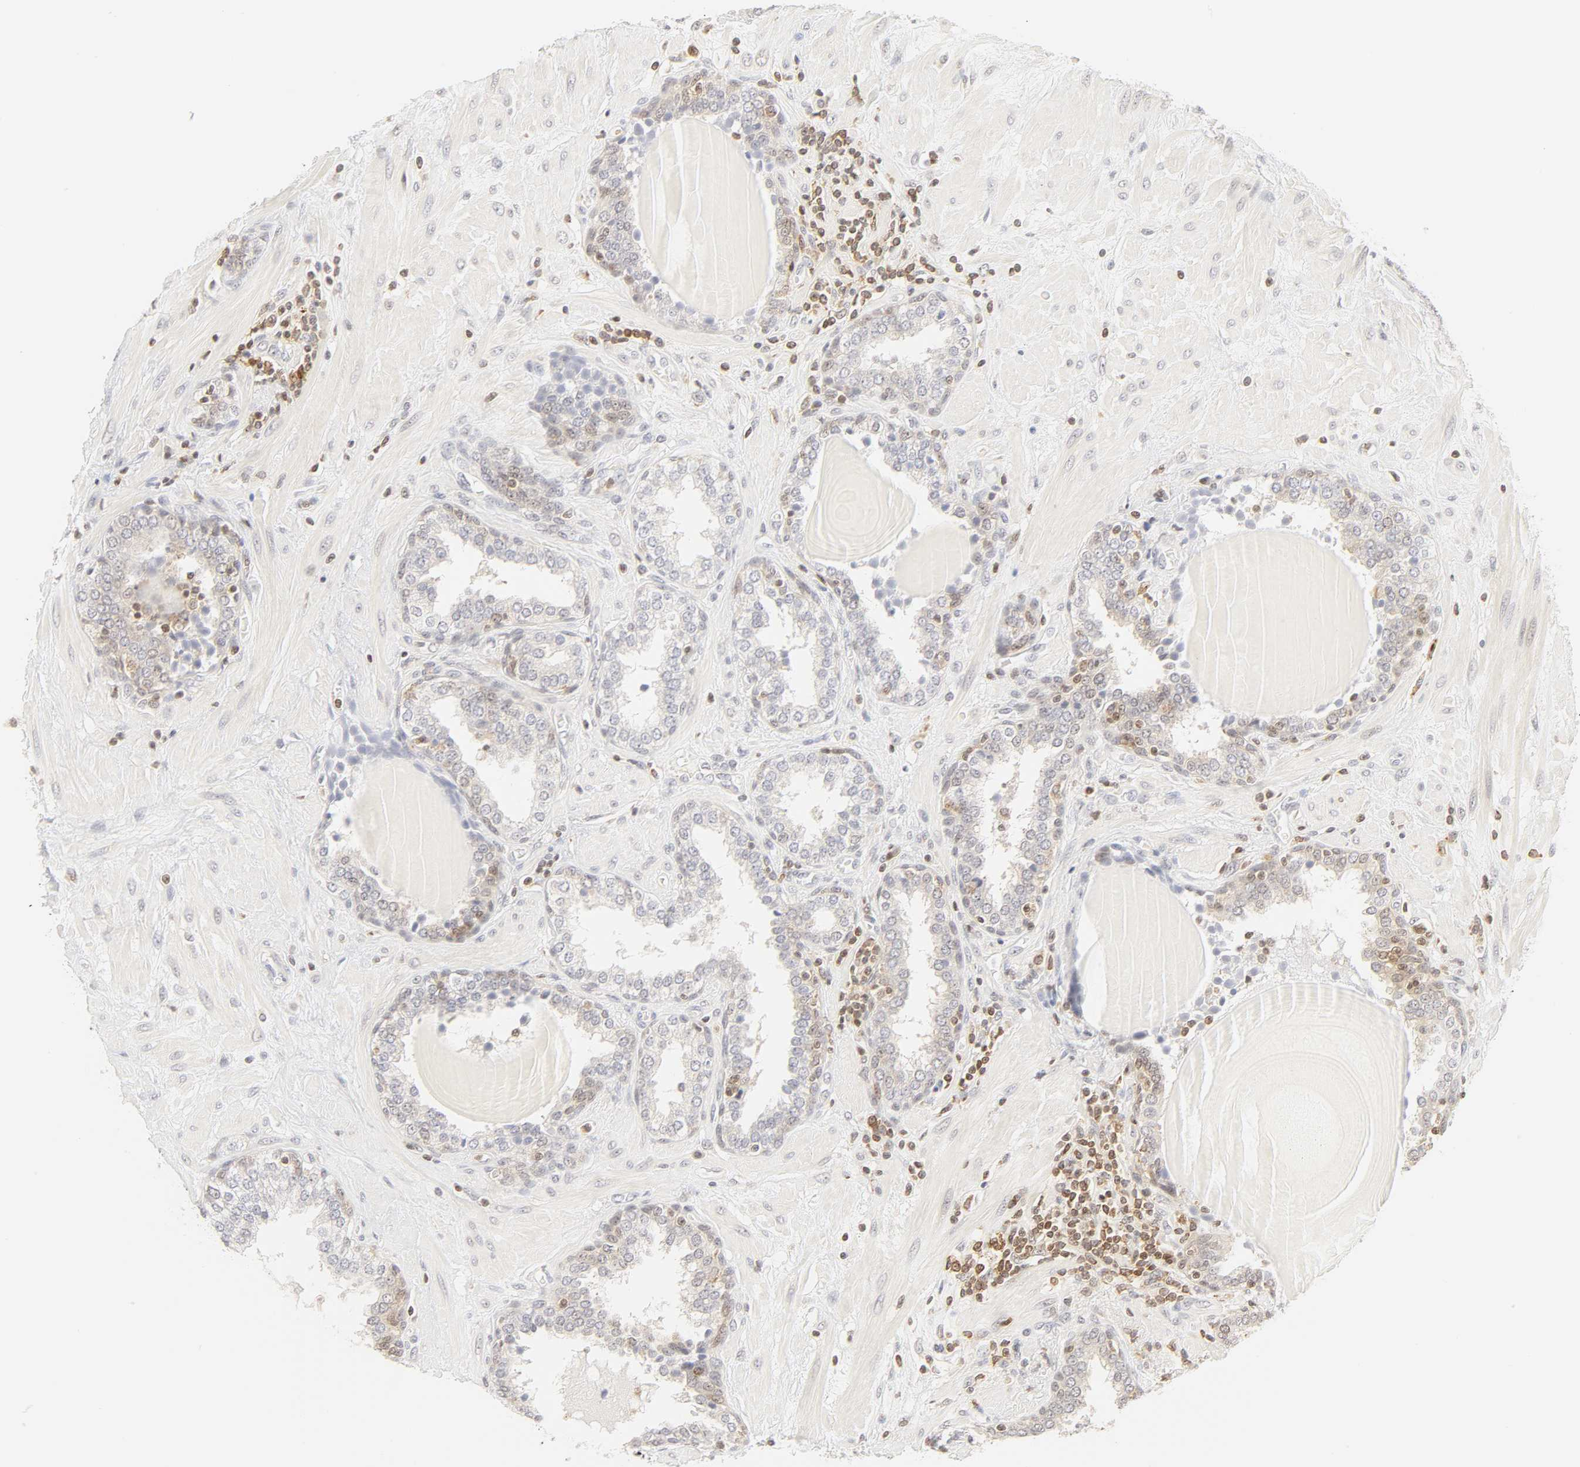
{"staining": {"intensity": "weak", "quantity": "<25%", "location": "nuclear"}, "tissue": "prostate", "cell_type": "Glandular cells", "image_type": "normal", "snomed": [{"axis": "morphology", "description": "Normal tissue, NOS"}, {"axis": "topography", "description": "Prostate"}], "caption": "This image is of normal prostate stained with immunohistochemistry (IHC) to label a protein in brown with the nuclei are counter-stained blue. There is no staining in glandular cells. (DAB immunohistochemistry (IHC) visualized using brightfield microscopy, high magnification).", "gene": "KIF2A", "patient": {"sex": "male", "age": 51}}